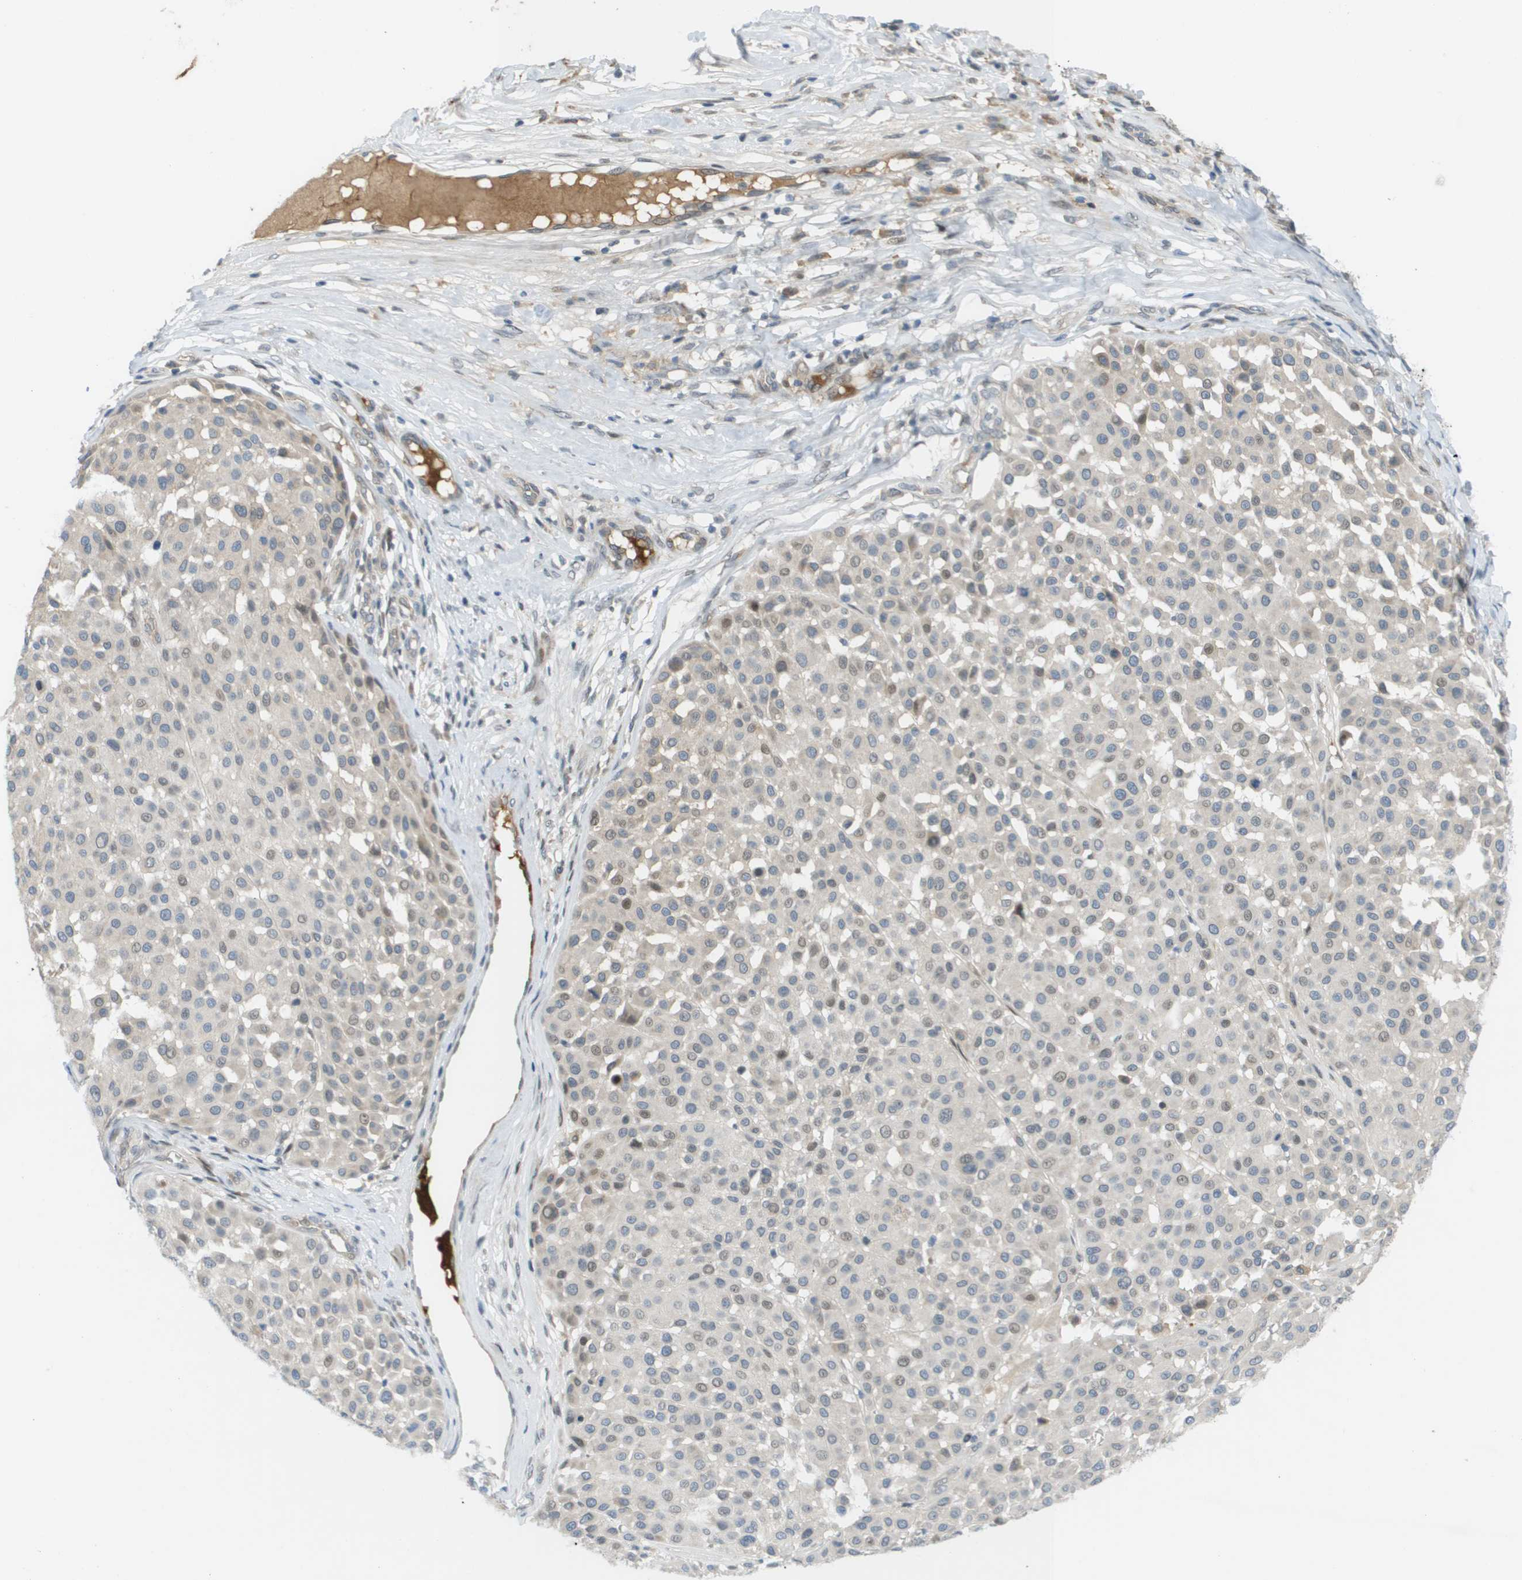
{"staining": {"intensity": "weak", "quantity": "25%-75%", "location": "nuclear"}, "tissue": "melanoma", "cell_type": "Tumor cells", "image_type": "cancer", "snomed": [{"axis": "morphology", "description": "Malignant melanoma, Metastatic site"}, {"axis": "topography", "description": "Soft tissue"}], "caption": "Protein staining of melanoma tissue exhibits weak nuclear positivity in about 25%-75% of tumor cells. (DAB (3,3'-diaminobenzidine) IHC, brown staining for protein, blue staining for nuclei).", "gene": "CACNB4", "patient": {"sex": "male", "age": 41}}